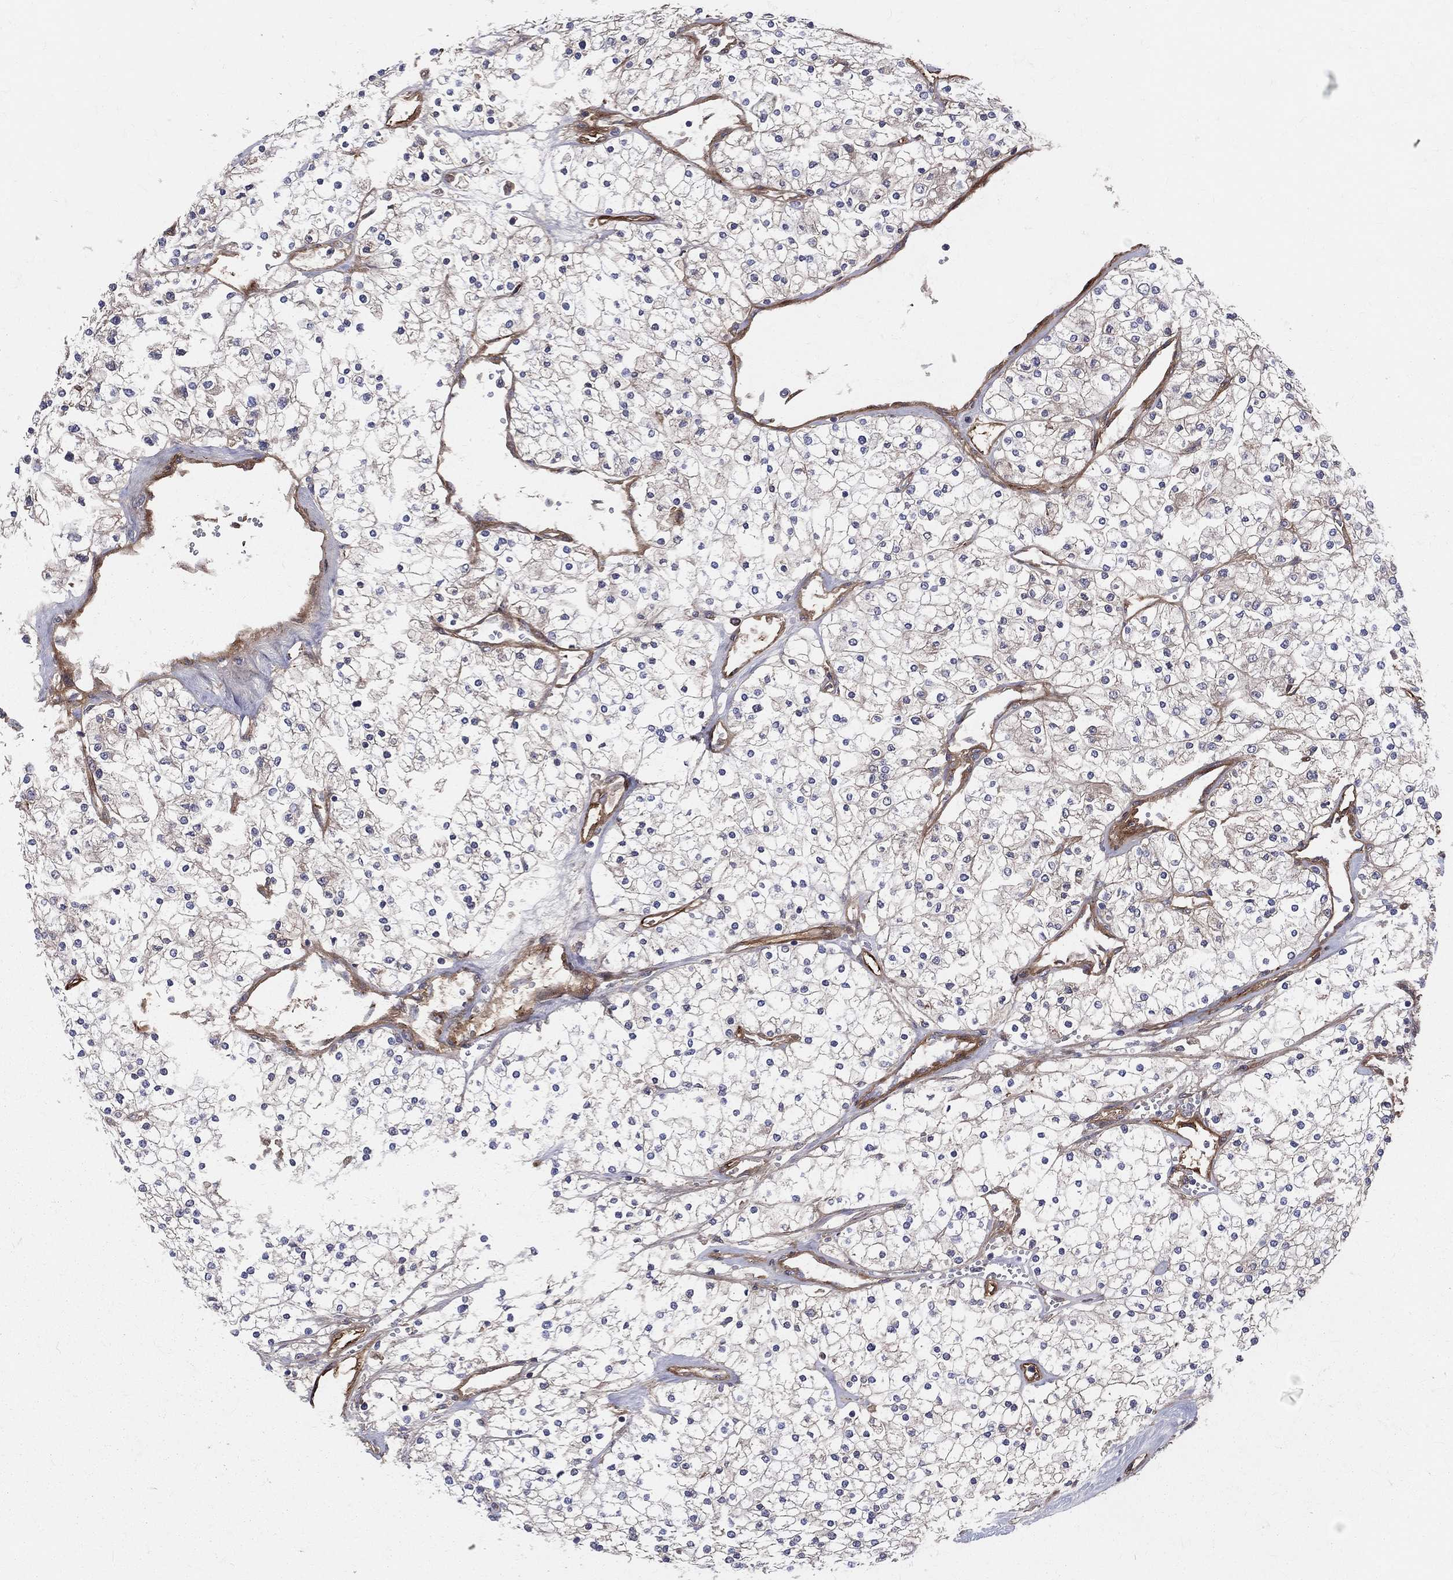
{"staining": {"intensity": "negative", "quantity": "none", "location": "none"}, "tissue": "renal cancer", "cell_type": "Tumor cells", "image_type": "cancer", "snomed": [{"axis": "morphology", "description": "Adenocarcinoma, NOS"}, {"axis": "topography", "description": "Kidney"}], "caption": "Immunohistochemistry of human adenocarcinoma (renal) demonstrates no positivity in tumor cells.", "gene": "ENTPD1", "patient": {"sex": "male", "age": 80}}